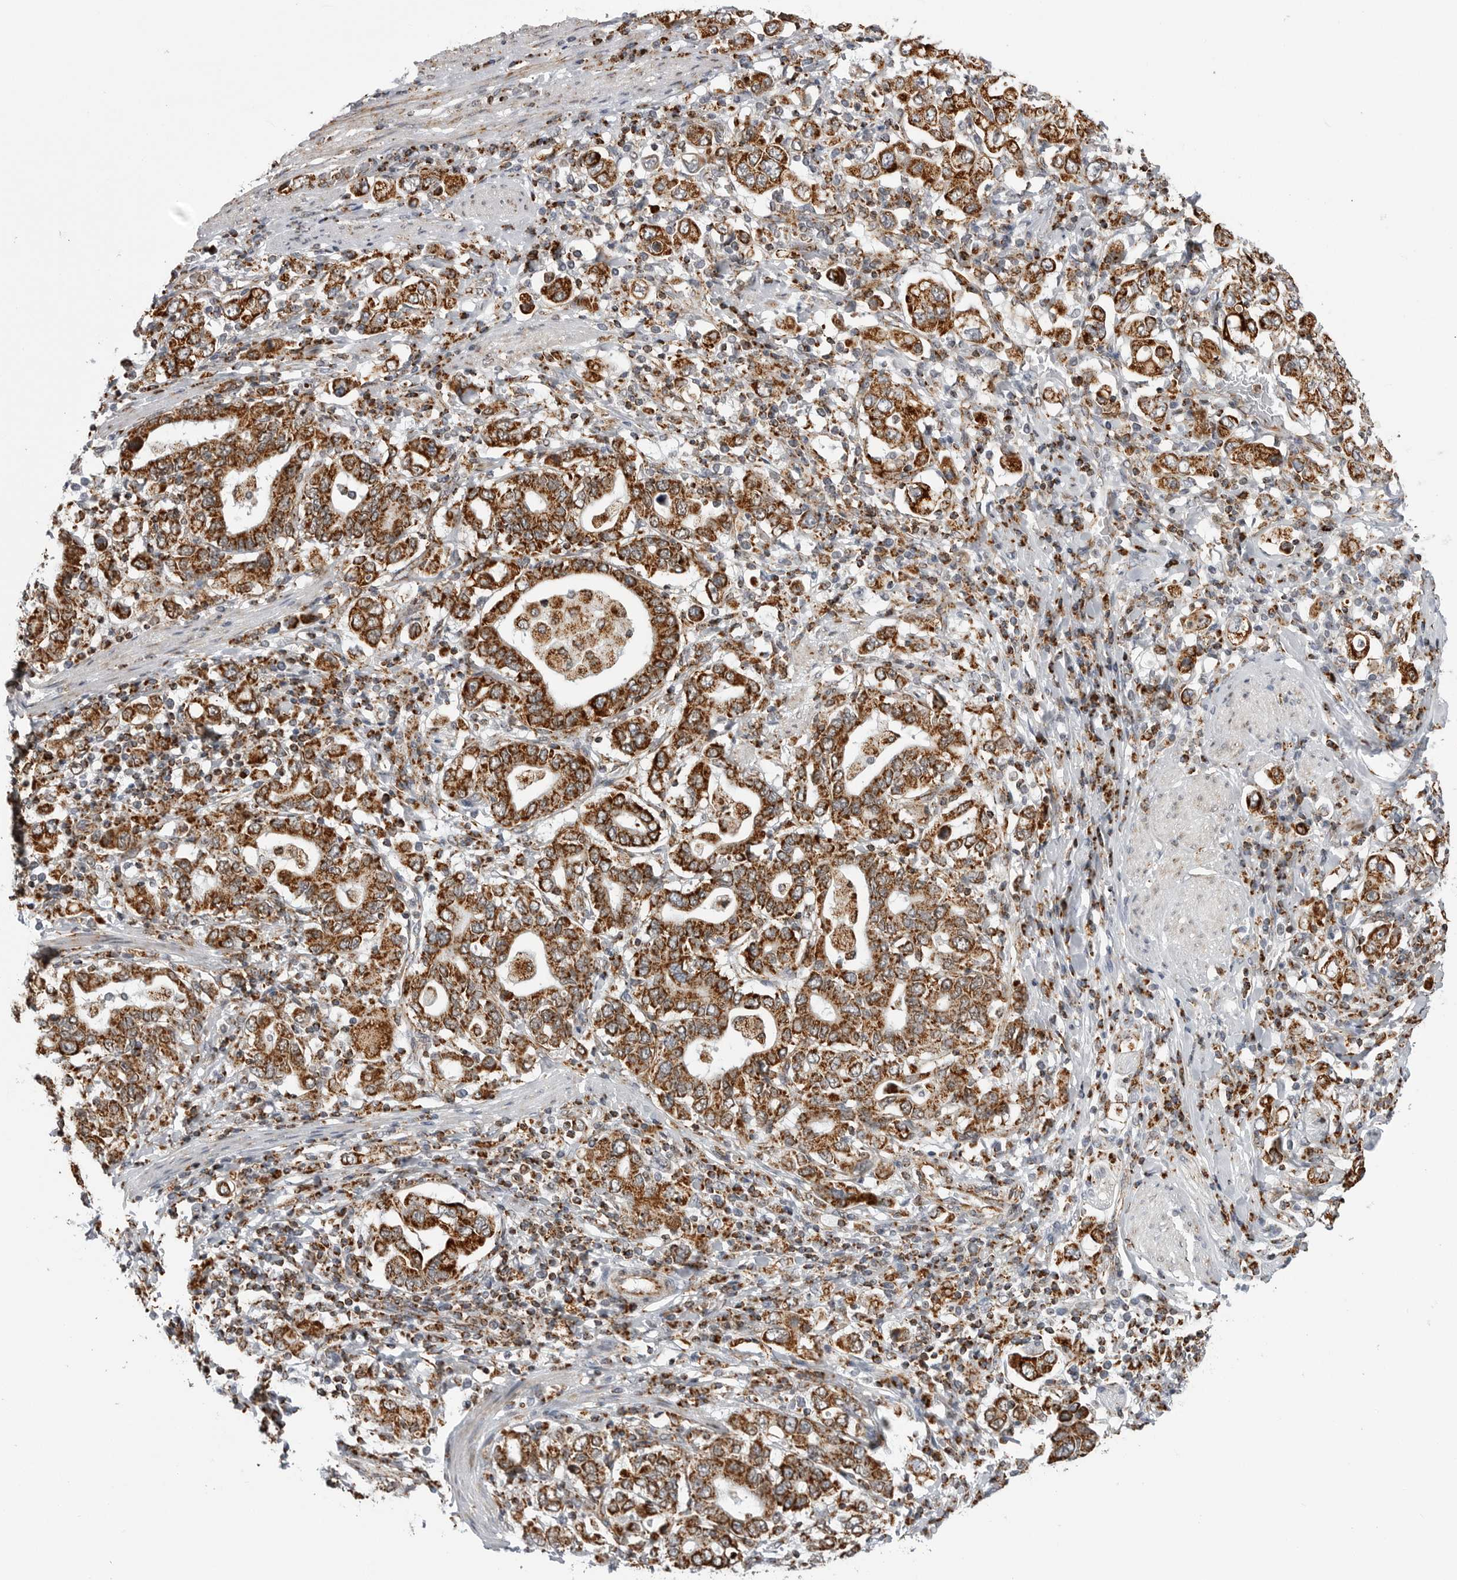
{"staining": {"intensity": "strong", "quantity": ">75%", "location": "cytoplasmic/membranous"}, "tissue": "stomach cancer", "cell_type": "Tumor cells", "image_type": "cancer", "snomed": [{"axis": "morphology", "description": "Adenocarcinoma, NOS"}, {"axis": "topography", "description": "Stomach, upper"}], "caption": "Stomach cancer (adenocarcinoma) tissue demonstrates strong cytoplasmic/membranous staining in about >75% of tumor cells", "gene": "COX5A", "patient": {"sex": "male", "age": 62}}